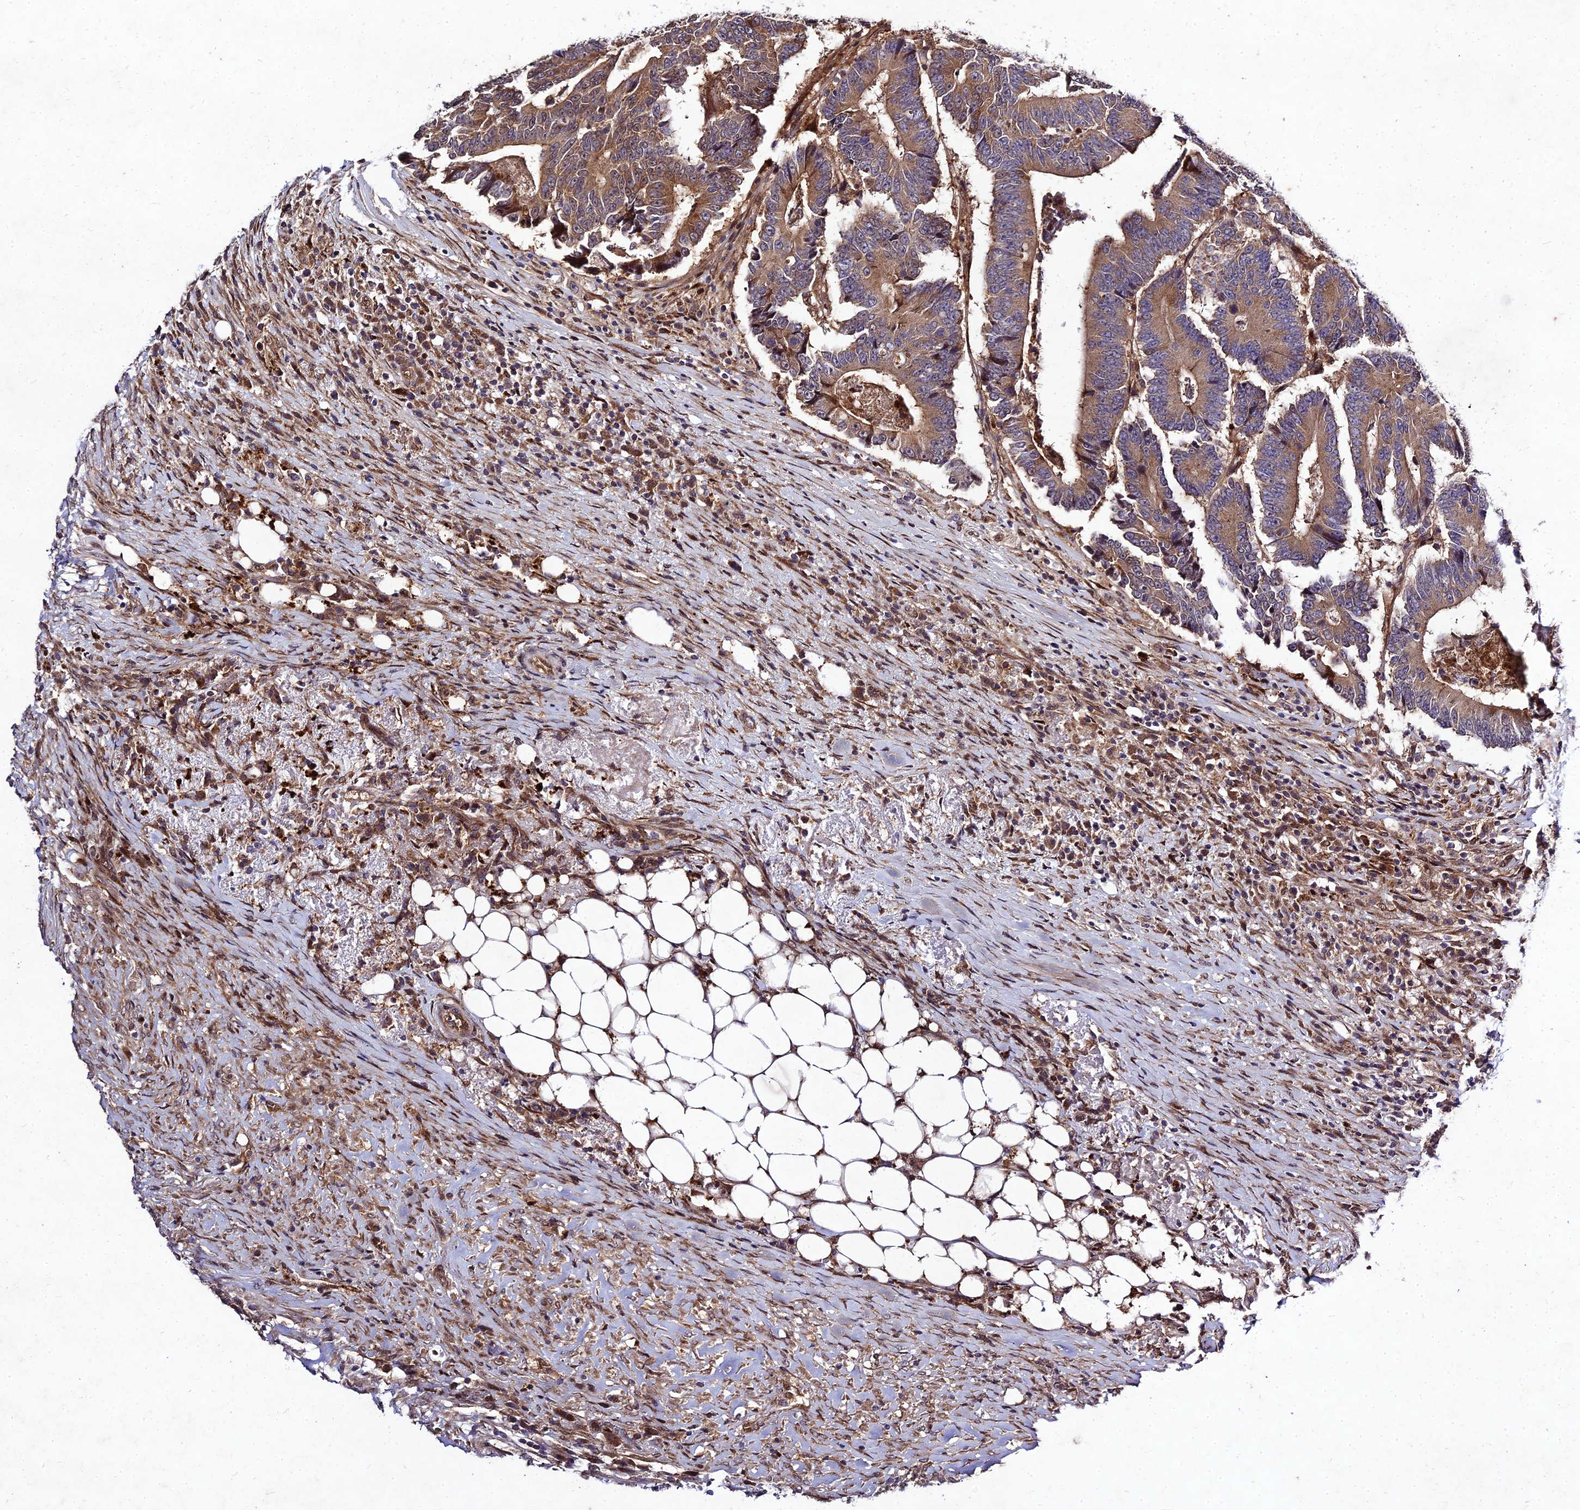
{"staining": {"intensity": "moderate", "quantity": ">75%", "location": "cytoplasmic/membranous"}, "tissue": "colorectal cancer", "cell_type": "Tumor cells", "image_type": "cancer", "snomed": [{"axis": "morphology", "description": "Adenocarcinoma, NOS"}, {"axis": "topography", "description": "Colon"}], "caption": "Protein staining of colorectal cancer (adenocarcinoma) tissue exhibits moderate cytoplasmic/membranous positivity in about >75% of tumor cells.", "gene": "MKKS", "patient": {"sex": "male", "age": 83}}